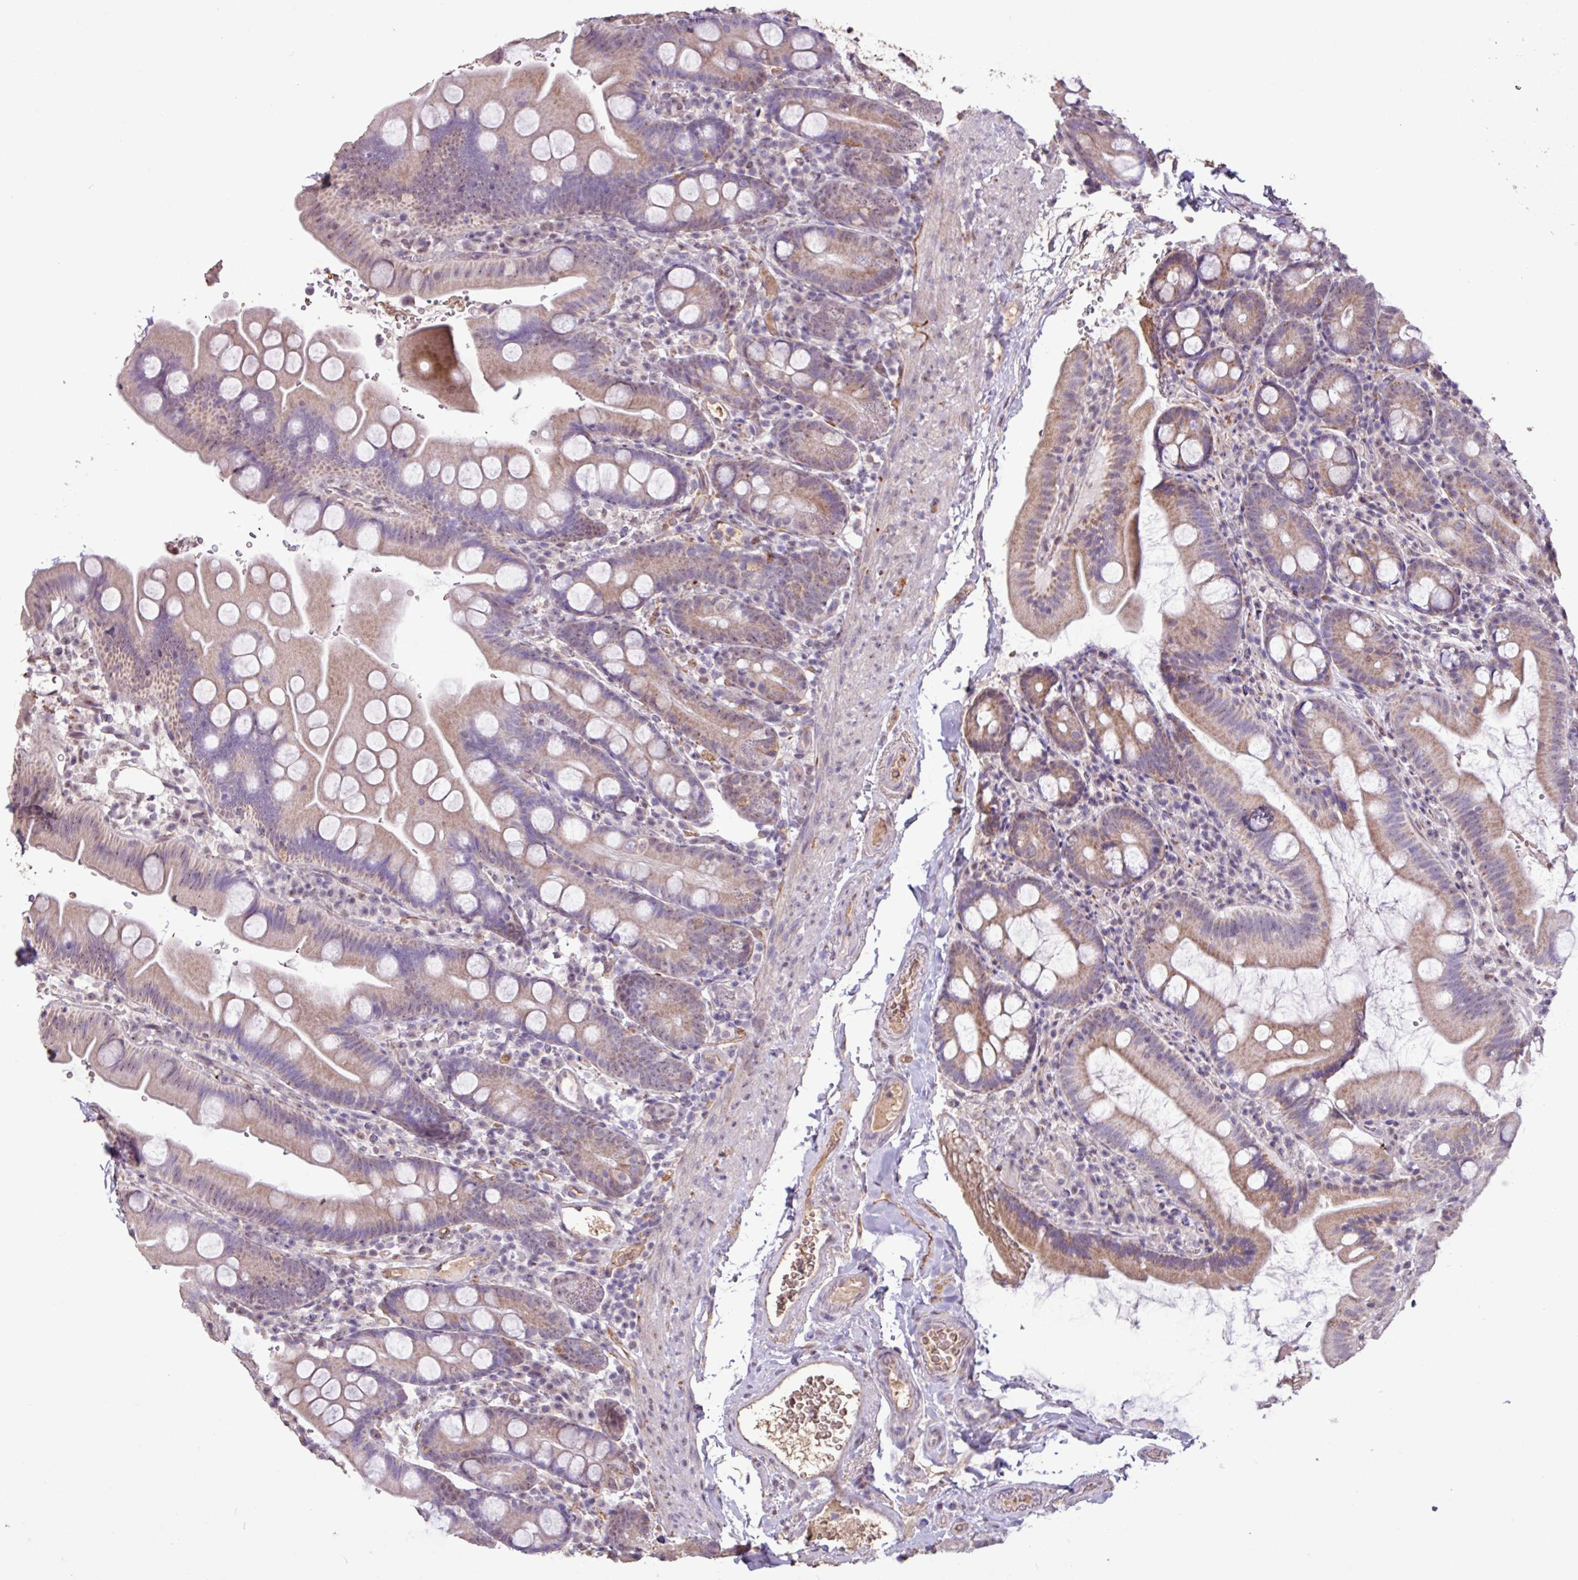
{"staining": {"intensity": "moderate", "quantity": ">75%", "location": "cytoplasmic/membranous"}, "tissue": "small intestine", "cell_type": "Glandular cells", "image_type": "normal", "snomed": [{"axis": "morphology", "description": "Normal tissue, NOS"}, {"axis": "topography", "description": "Small intestine"}], "caption": "Protein analysis of benign small intestine shows moderate cytoplasmic/membranous expression in about >75% of glandular cells. (DAB IHC, brown staining for protein, blue staining for nuclei).", "gene": "L3MBTL3", "patient": {"sex": "female", "age": 68}}